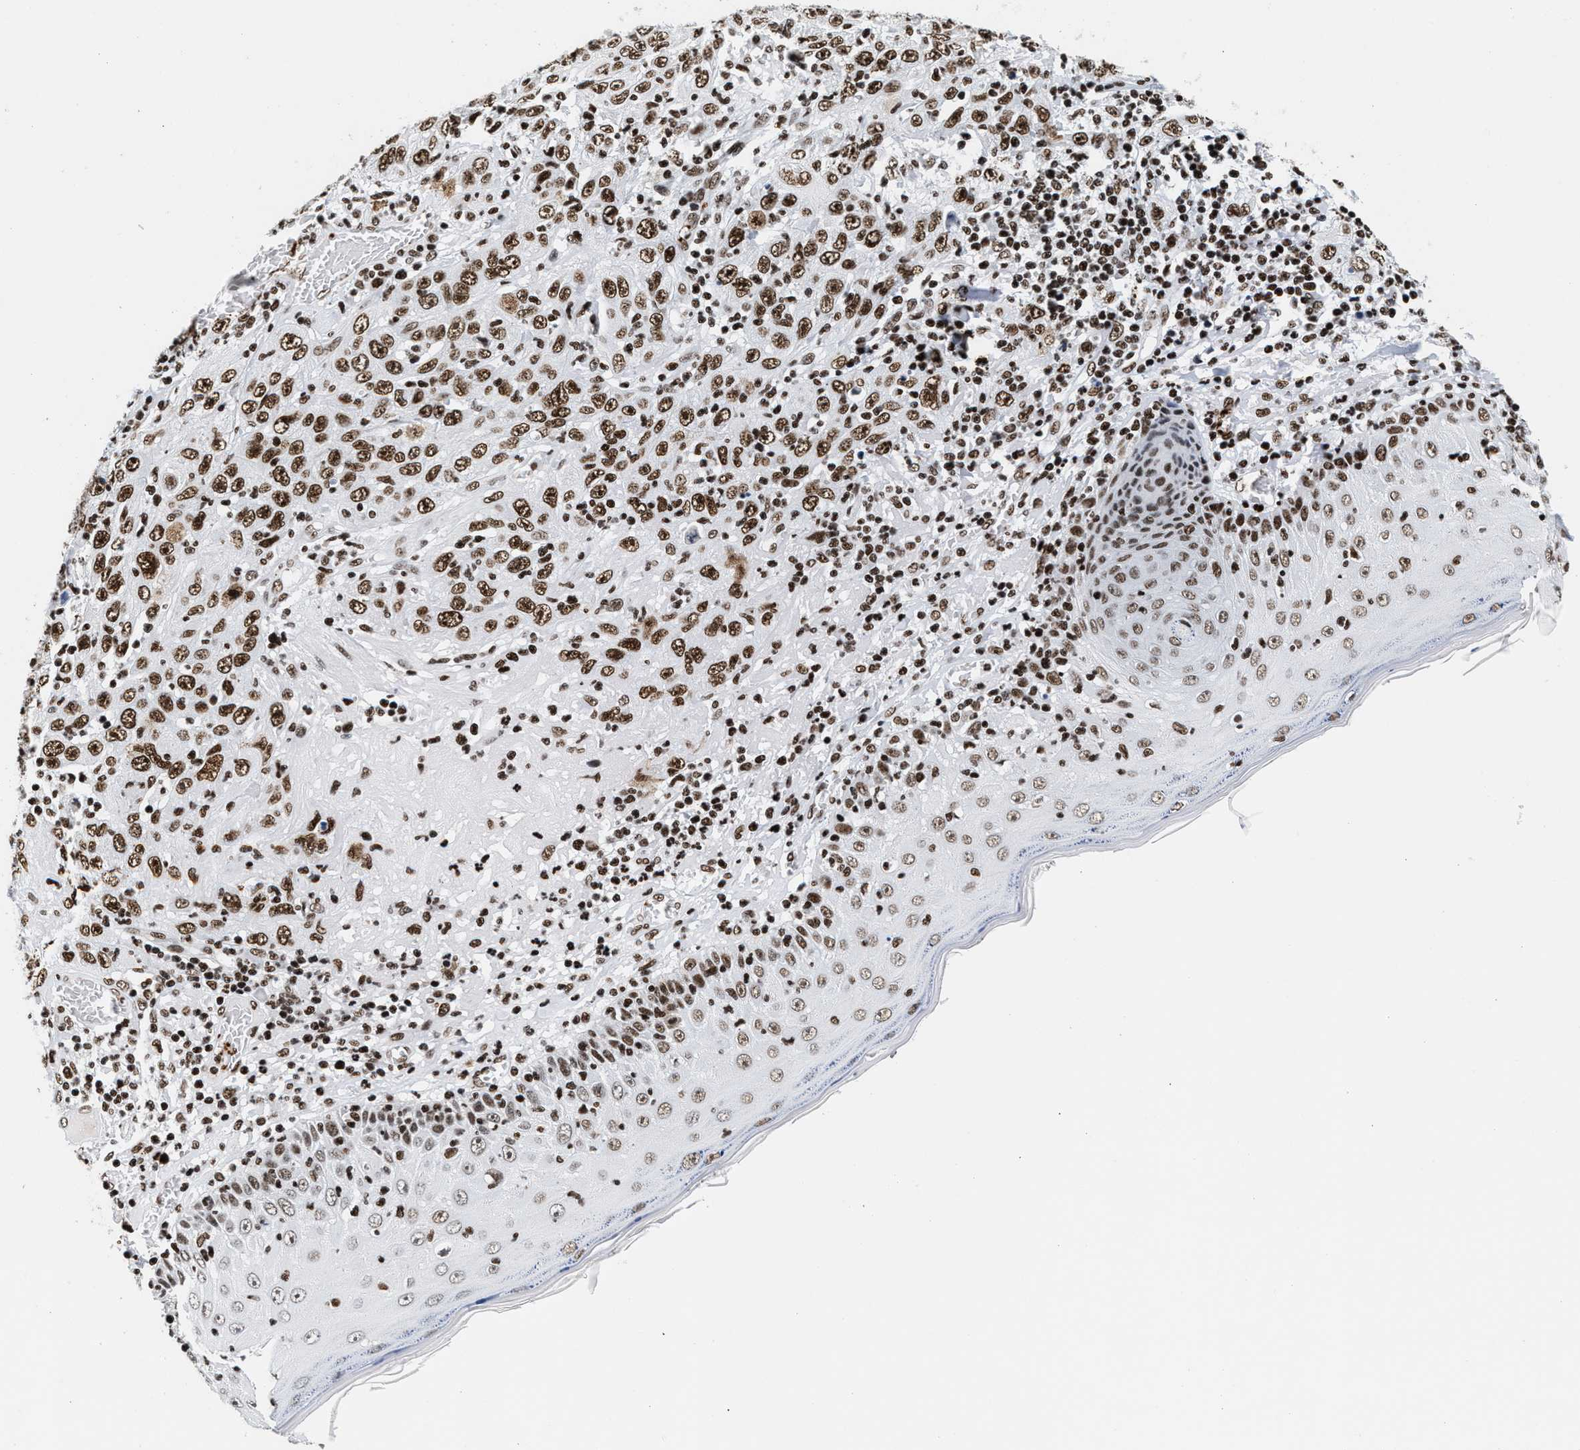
{"staining": {"intensity": "strong", "quantity": ">75%", "location": "nuclear"}, "tissue": "skin cancer", "cell_type": "Tumor cells", "image_type": "cancer", "snomed": [{"axis": "morphology", "description": "Squamous cell carcinoma, NOS"}, {"axis": "topography", "description": "Skin"}], "caption": "This image shows IHC staining of skin squamous cell carcinoma, with high strong nuclear staining in about >75% of tumor cells.", "gene": "RAD21", "patient": {"sex": "female", "age": 88}}